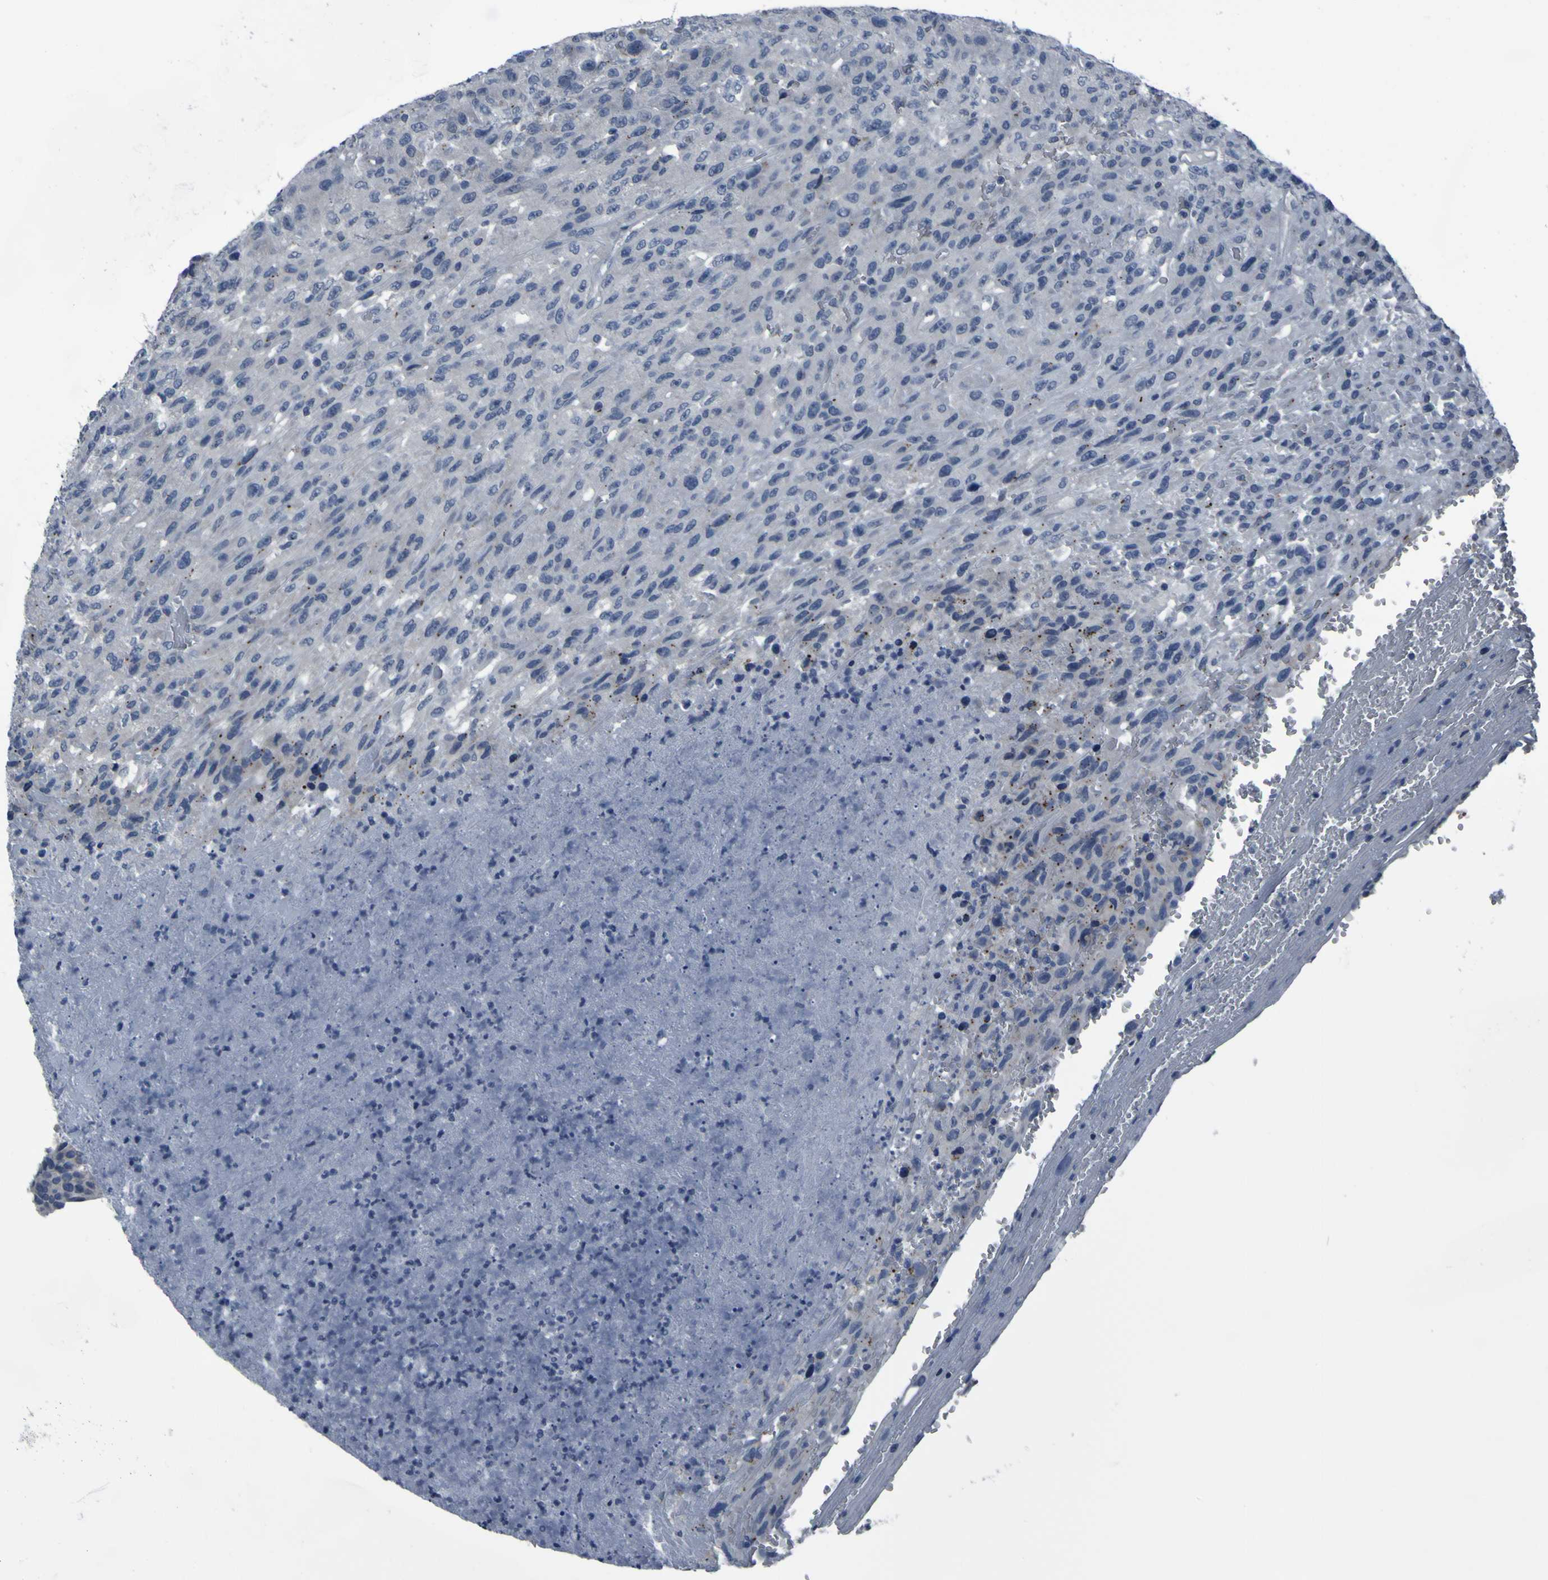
{"staining": {"intensity": "negative", "quantity": "none", "location": "none"}, "tissue": "urothelial cancer", "cell_type": "Tumor cells", "image_type": "cancer", "snomed": [{"axis": "morphology", "description": "Urothelial carcinoma, High grade"}, {"axis": "topography", "description": "Urinary bladder"}], "caption": "An IHC histopathology image of urothelial carcinoma (high-grade) is shown. There is no staining in tumor cells of urothelial carcinoma (high-grade). (Brightfield microscopy of DAB (3,3'-diaminobenzidine) IHC at high magnification).", "gene": "OSTM1", "patient": {"sex": "male", "age": 66}}